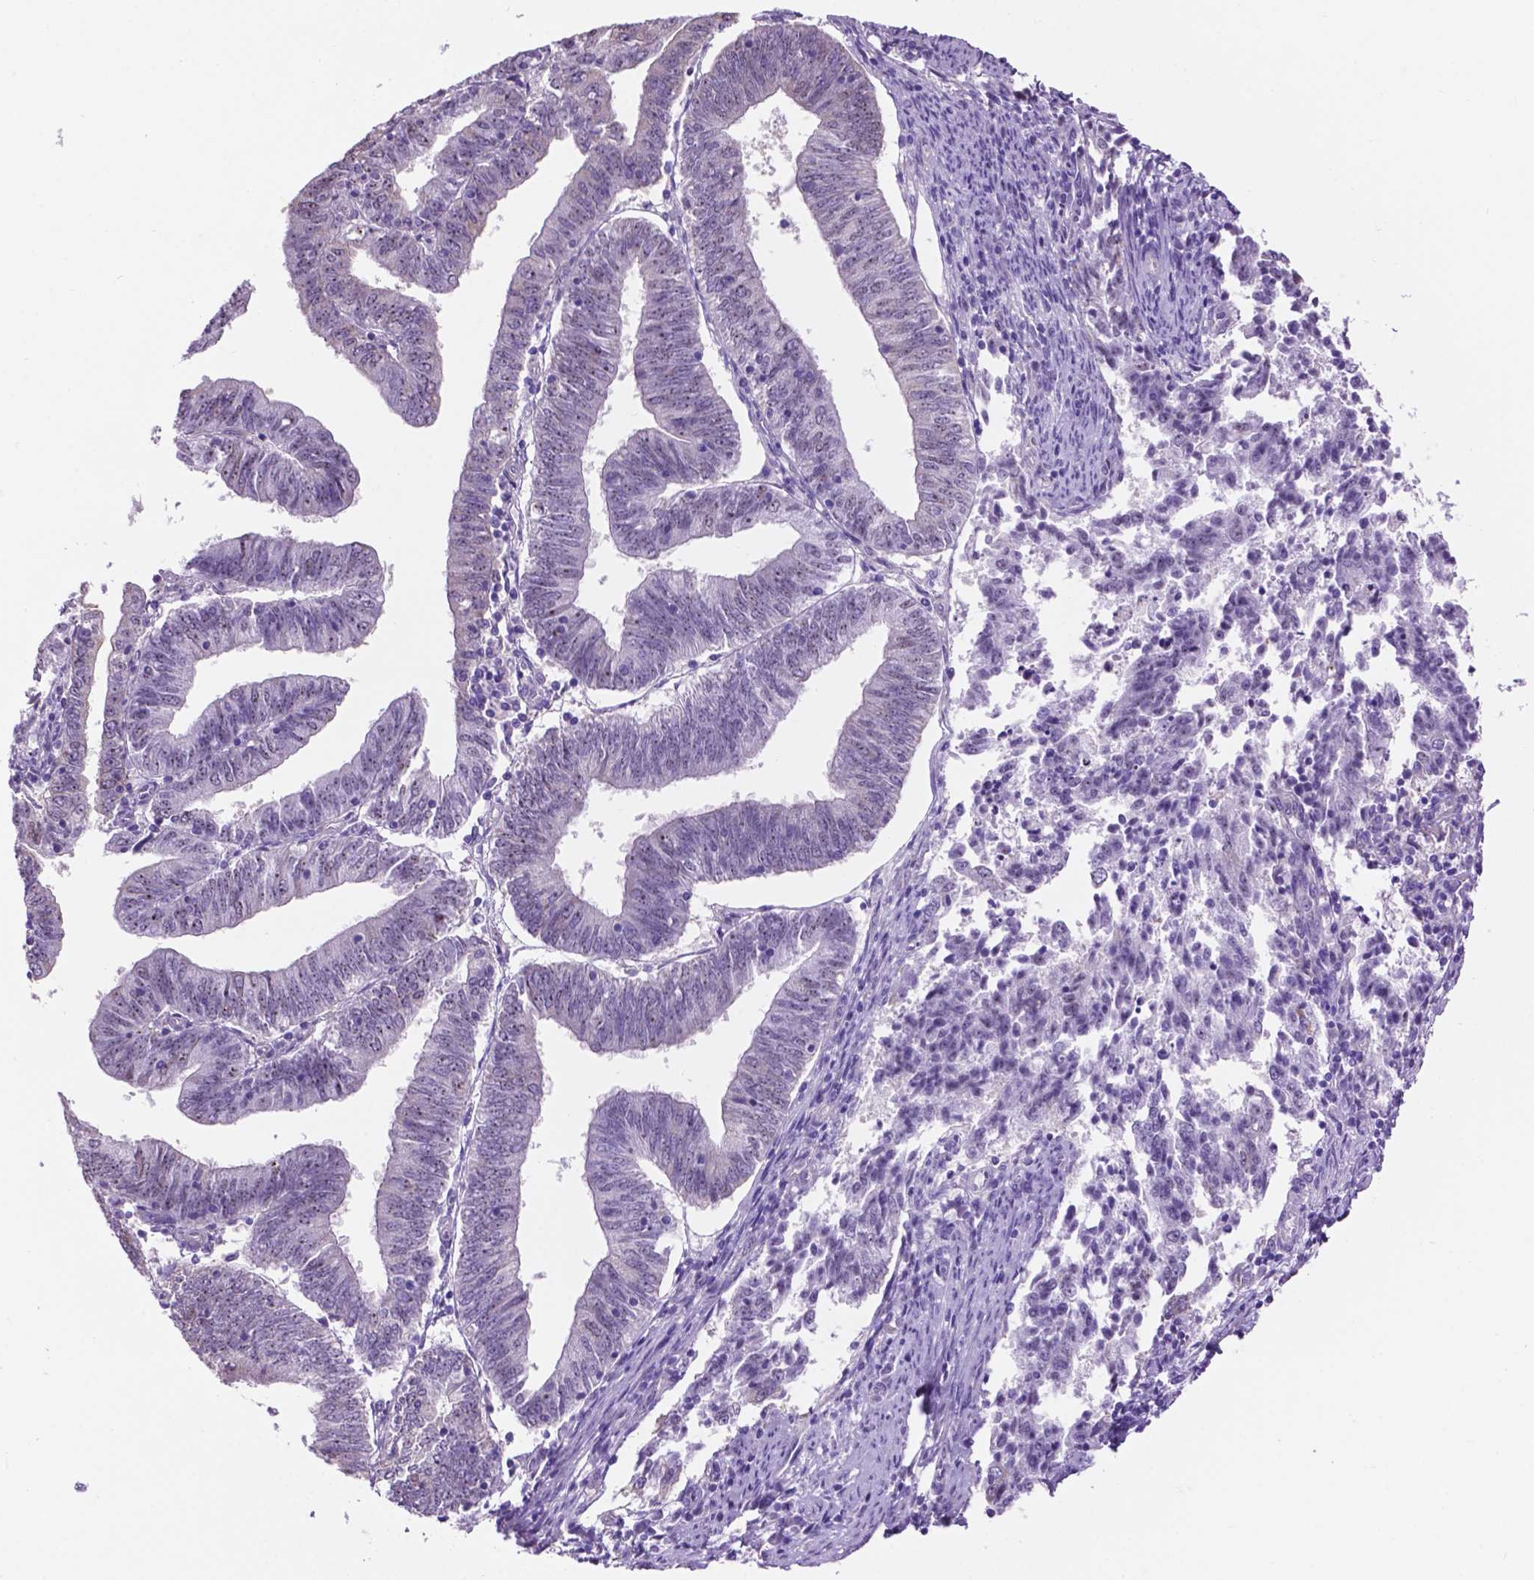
{"staining": {"intensity": "negative", "quantity": "none", "location": "none"}, "tissue": "endometrial cancer", "cell_type": "Tumor cells", "image_type": "cancer", "snomed": [{"axis": "morphology", "description": "Adenocarcinoma, NOS"}, {"axis": "topography", "description": "Endometrium"}], "caption": "The photomicrograph demonstrates no significant positivity in tumor cells of endometrial cancer. (DAB (3,3'-diaminobenzidine) immunohistochemistry with hematoxylin counter stain).", "gene": "SPDYA", "patient": {"sex": "female", "age": 82}}